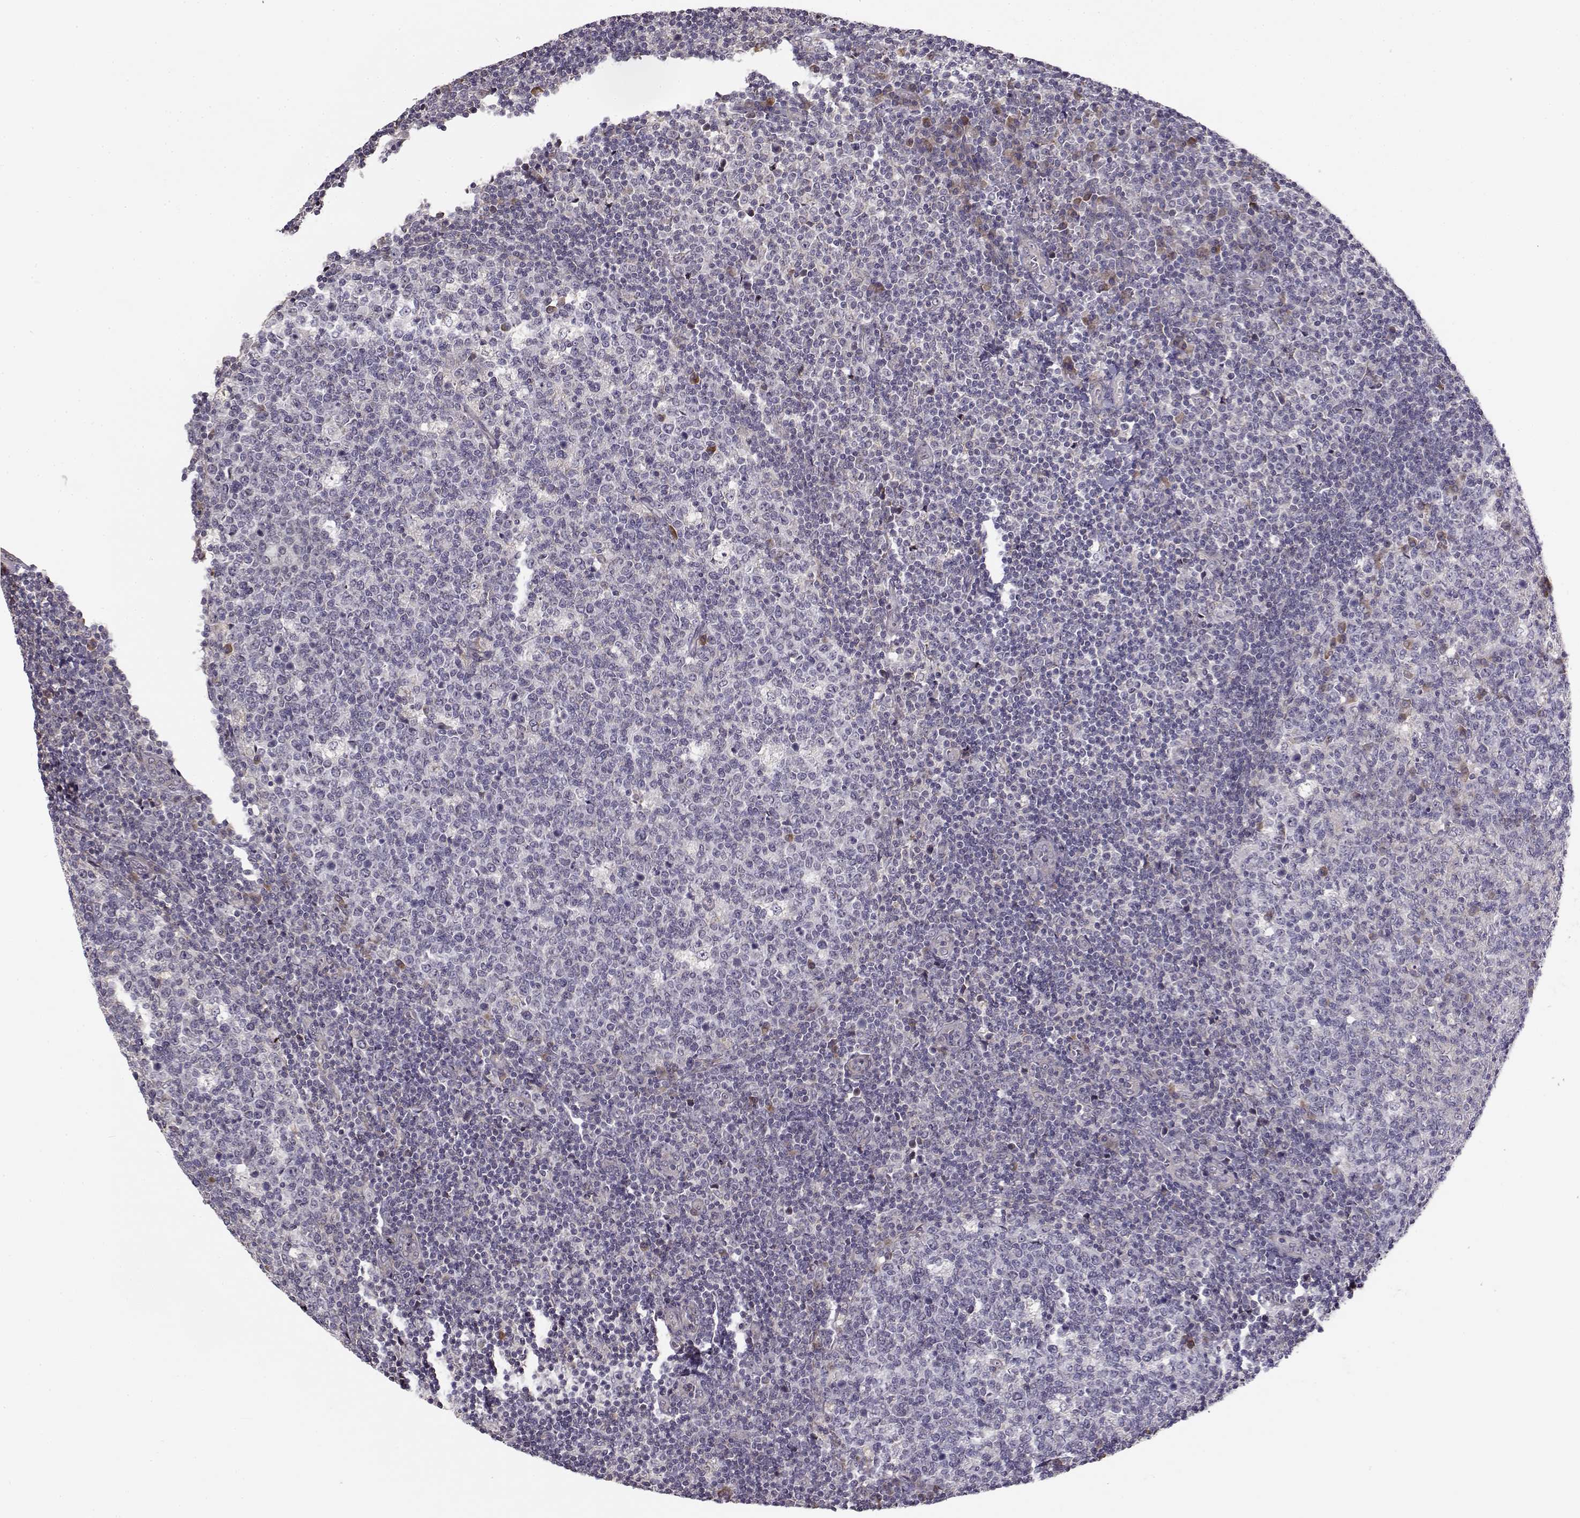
{"staining": {"intensity": "negative", "quantity": "none", "location": "none"}, "tissue": "tonsil", "cell_type": "Germinal center cells", "image_type": "normal", "snomed": [{"axis": "morphology", "description": "Normal tissue, NOS"}, {"axis": "topography", "description": "Tonsil"}], "caption": "DAB immunohistochemical staining of unremarkable tonsil exhibits no significant positivity in germinal center cells. Brightfield microscopy of IHC stained with DAB (brown) and hematoxylin (blue), captured at high magnification.", "gene": "ENTPD8", "patient": {"sex": "female", "age": 13}}